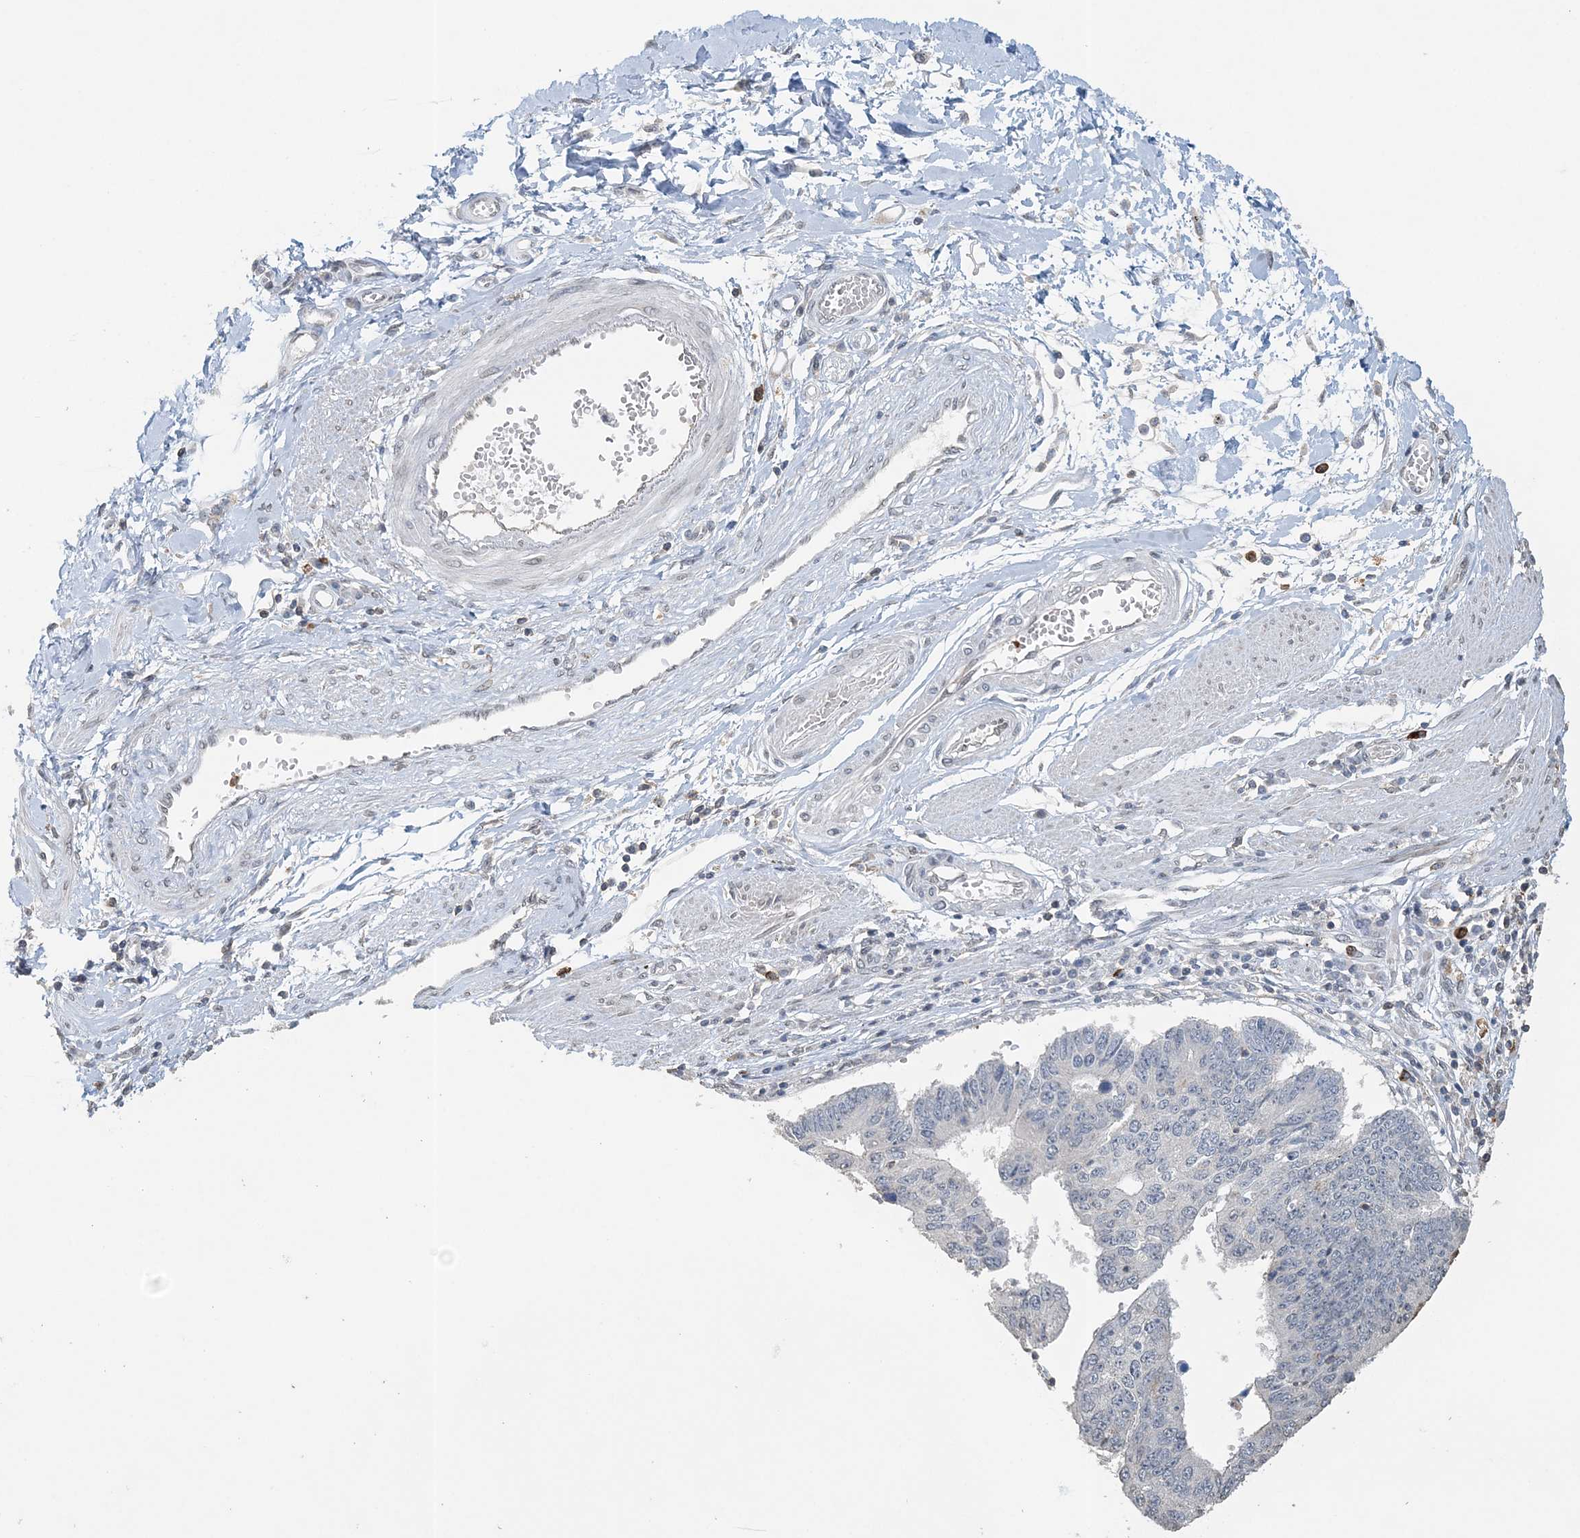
{"staining": {"intensity": "negative", "quantity": "none", "location": "none"}, "tissue": "stomach cancer", "cell_type": "Tumor cells", "image_type": "cancer", "snomed": [{"axis": "morphology", "description": "Adenocarcinoma, NOS"}, {"axis": "topography", "description": "Stomach"}], "caption": "Protein analysis of stomach adenocarcinoma demonstrates no significant expression in tumor cells.", "gene": "FAM110A", "patient": {"sex": "male", "age": 59}}